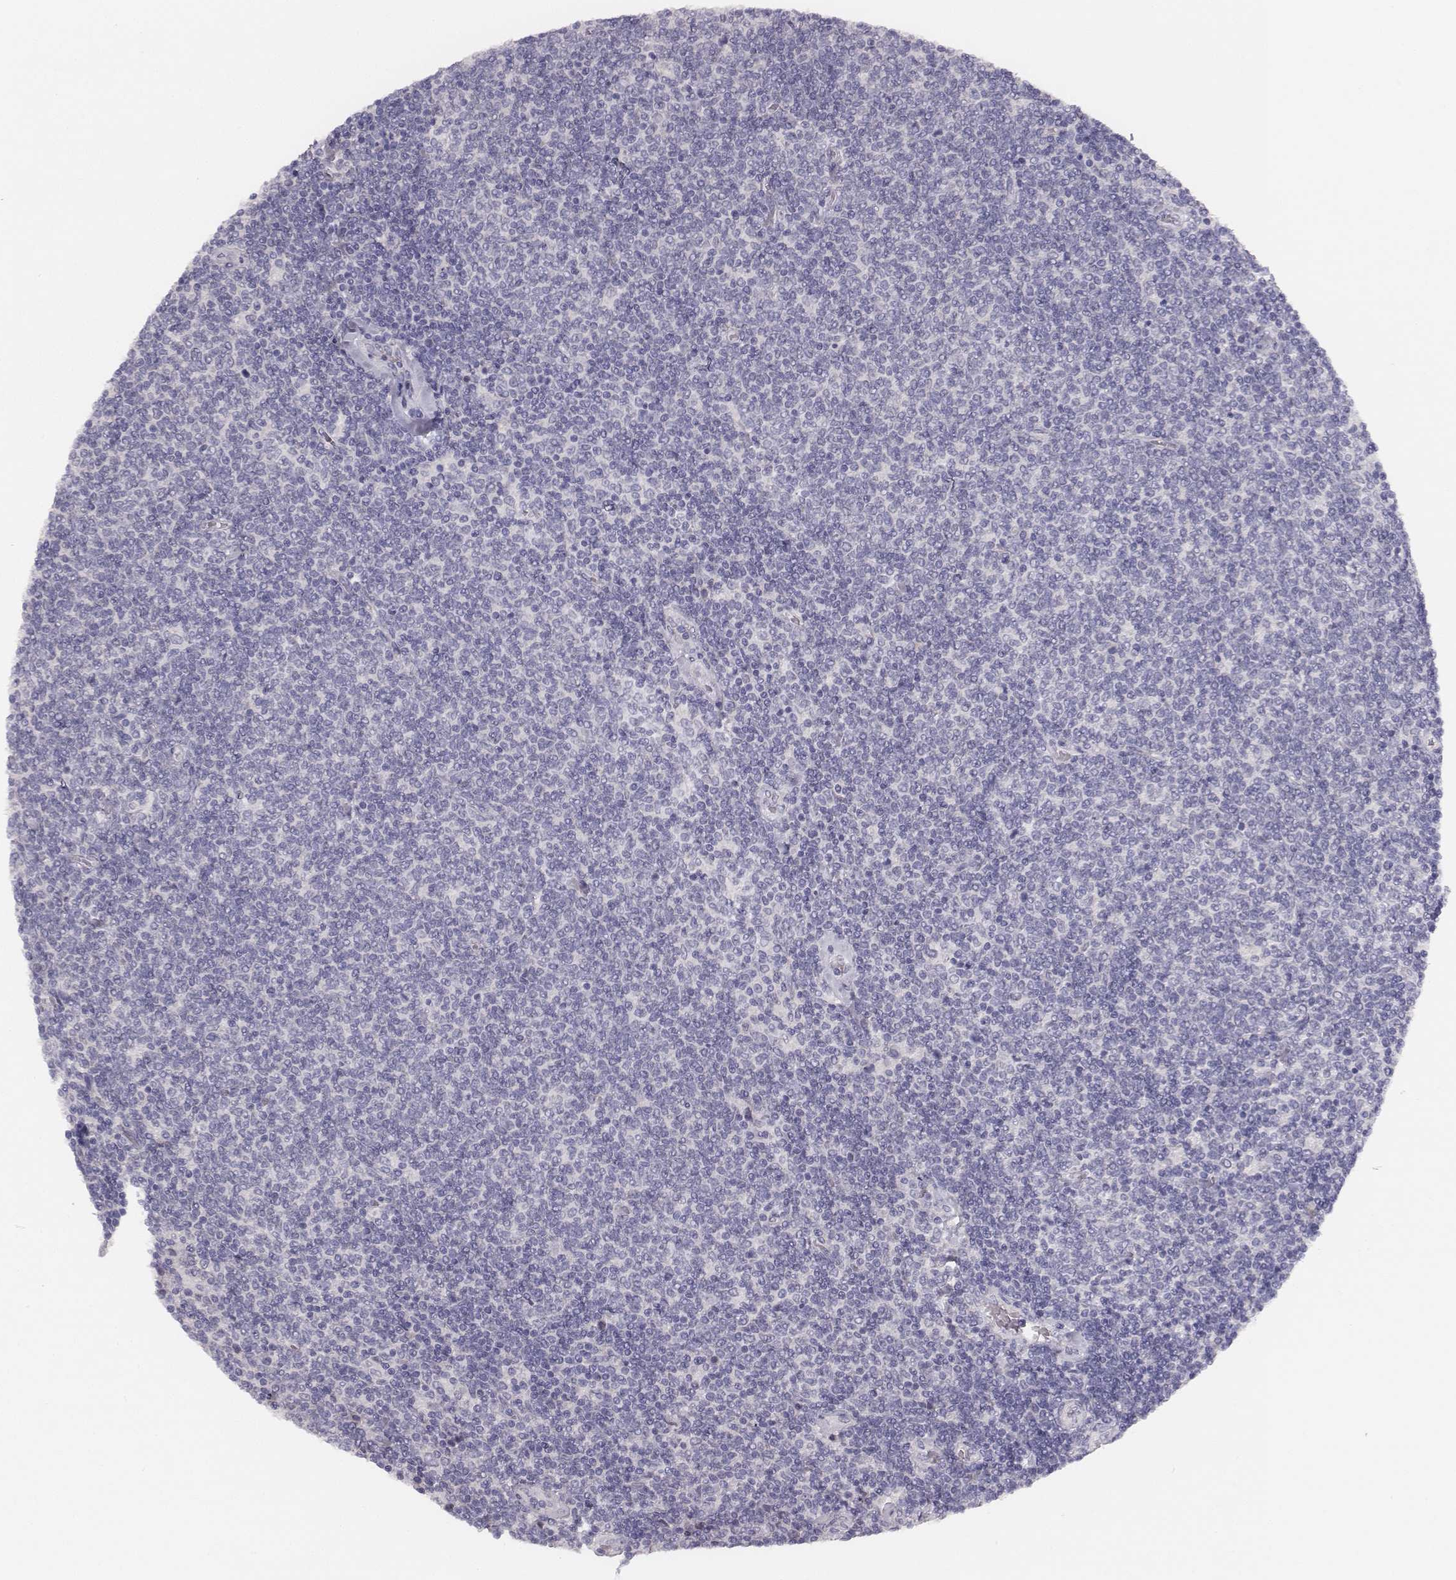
{"staining": {"intensity": "negative", "quantity": "none", "location": "none"}, "tissue": "lymphoma", "cell_type": "Tumor cells", "image_type": "cancer", "snomed": [{"axis": "morphology", "description": "Malignant lymphoma, non-Hodgkin's type, Low grade"}, {"axis": "topography", "description": "Lymph node"}], "caption": "Lymphoma was stained to show a protein in brown. There is no significant staining in tumor cells. (Stains: DAB IHC with hematoxylin counter stain, Microscopy: brightfield microscopy at high magnification).", "gene": "MYH6", "patient": {"sex": "male", "age": 52}}